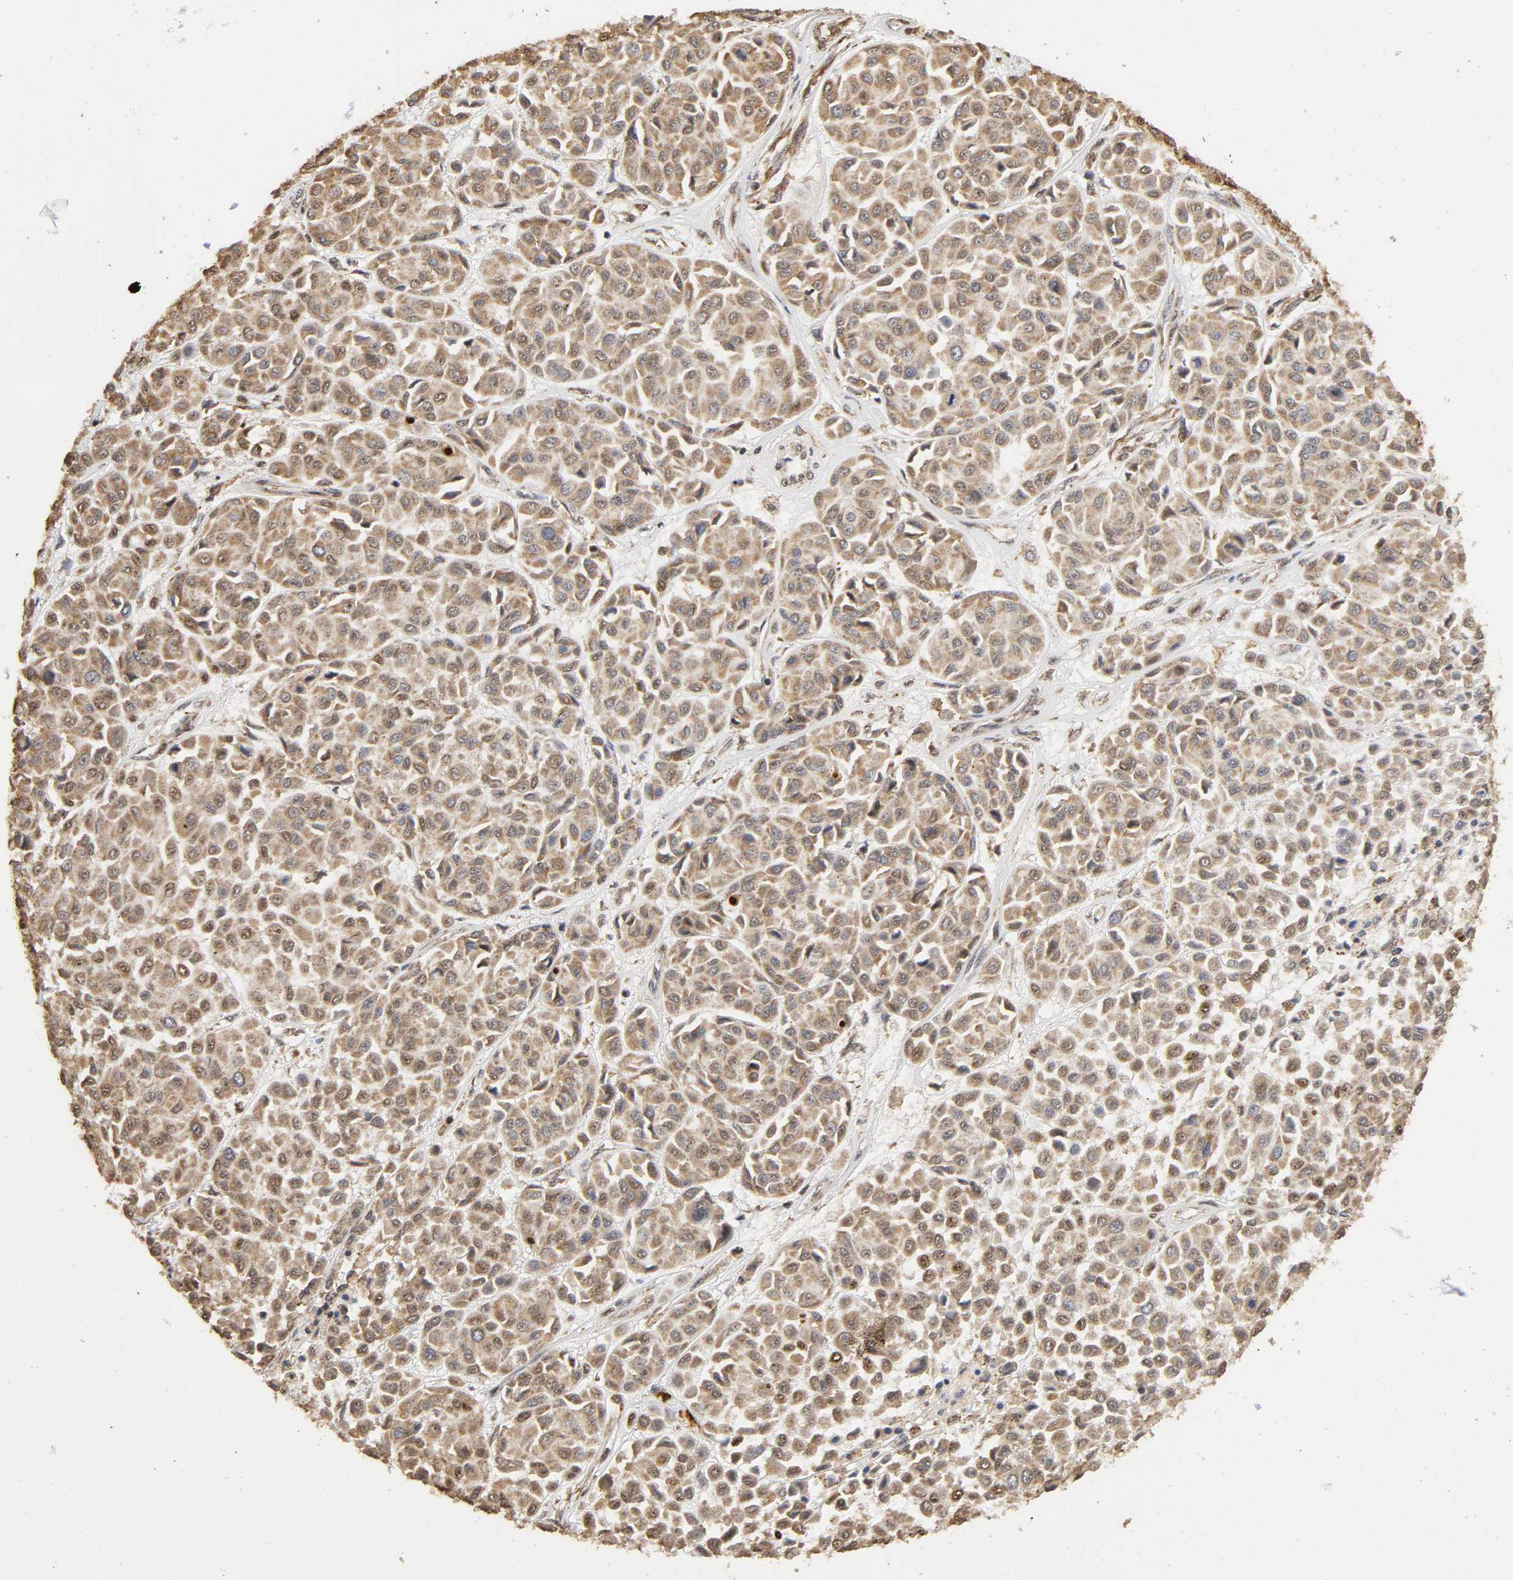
{"staining": {"intensity": "strong", "quantity": ">75%", "location": "cytoplasmic/membranous,nuclear"}, "tissue": "melanoma", "cell_type": "Tumor cells", "image_type": "cancer", "snomed": [{"axis": "morphology", "description": "Malignant melanoma, Metastatic site"}, {"axis": "topography", "description": "Soft tissue"}], "caption": "Immunohistochemical staining of human melanoma reveals high levels of strong cytoplasmic/membranous and nuclear protein expression in approximately >75% of tumor cells.", "gene": "RNF122", "patient": {"sex": "male", "age": 41}}